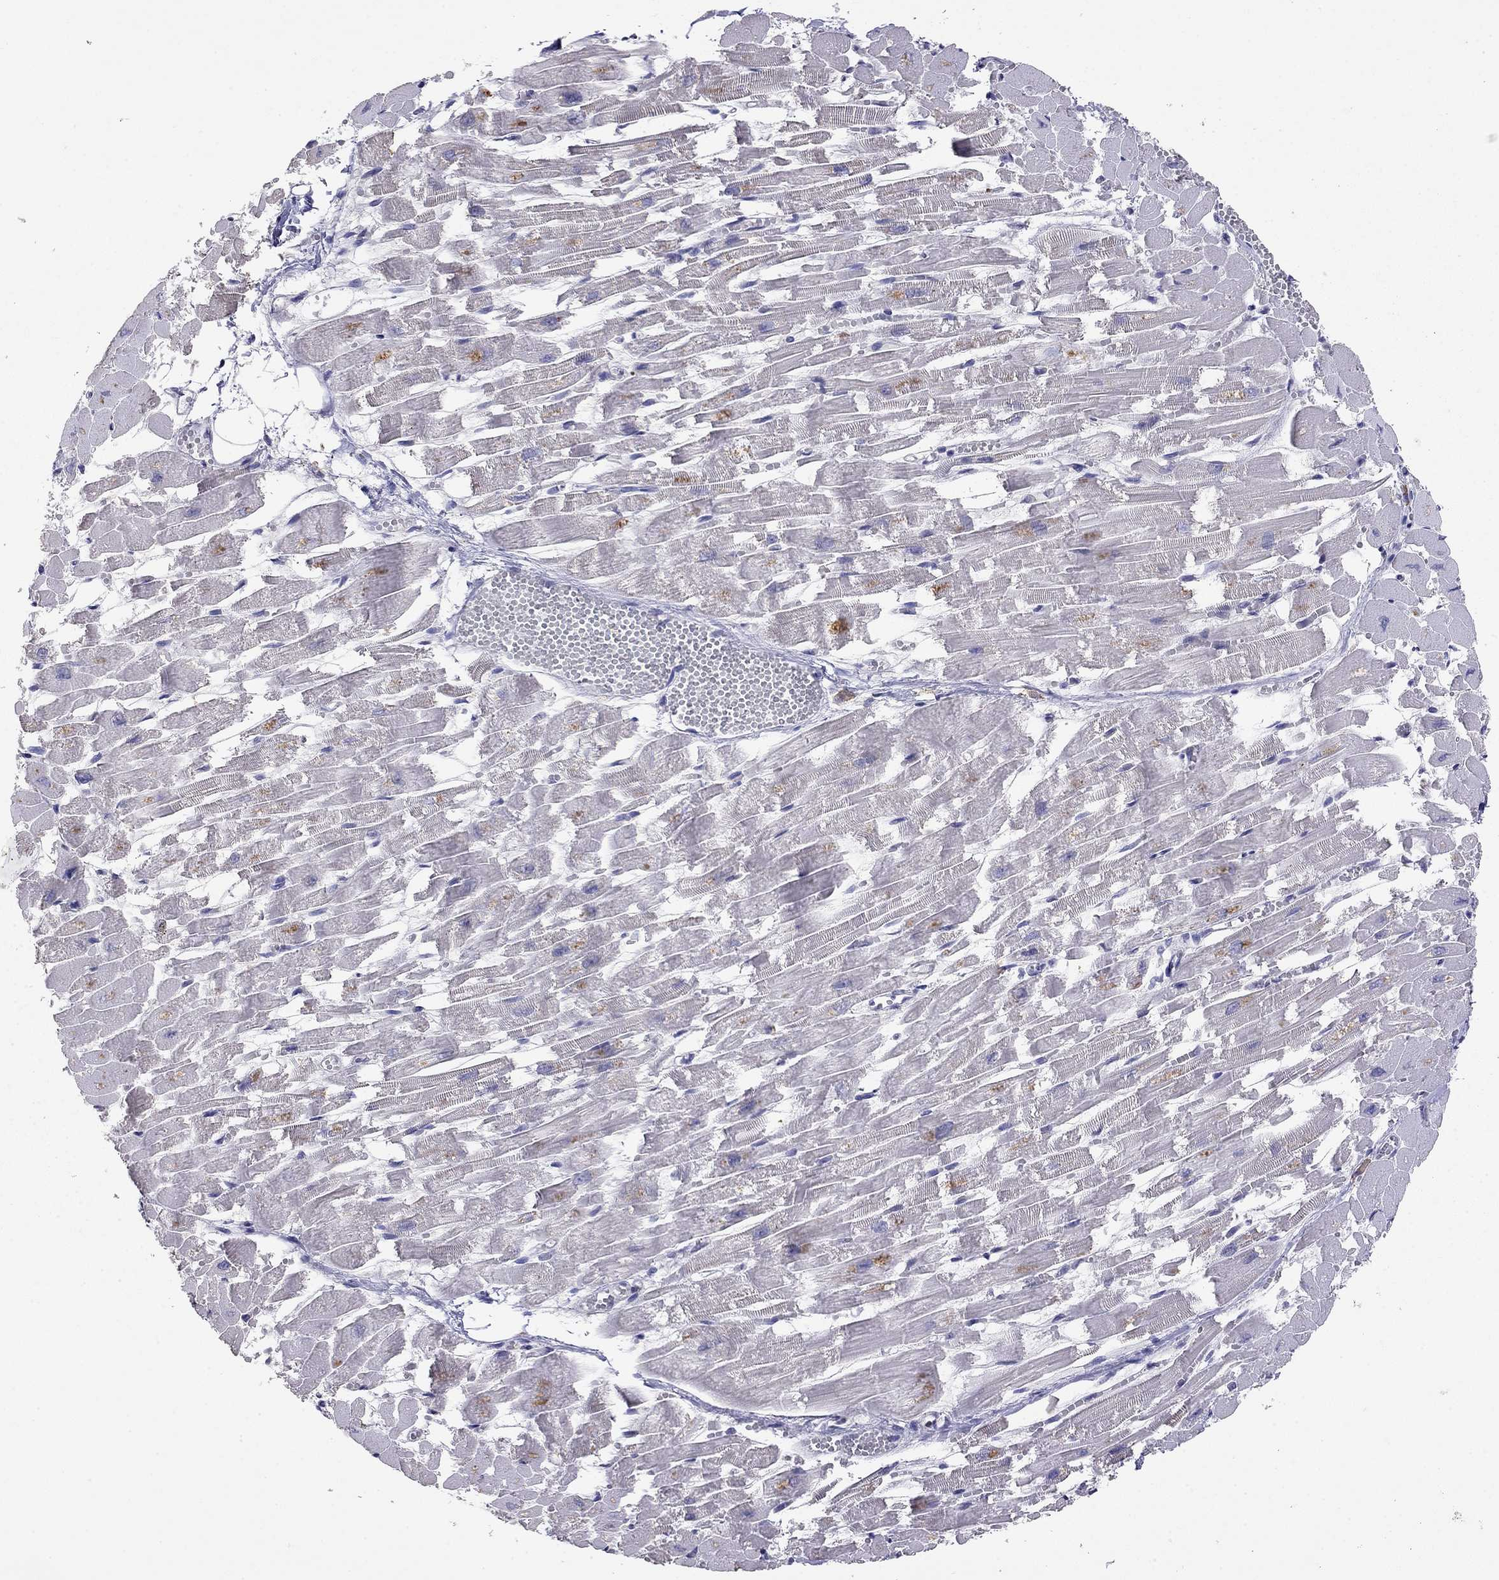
{"staining": {"intensity": "negative", "quantity": "none", "location": "none"}, "tissue": "heart muscle", "cell_type": "Cardiomyocytes", "image_type": "normal", "snomed": [{"axis": "morphology", "description": "Normal tissue, NOS"}, {"axis": "topography", "description": "Heart"}], "caption": "This is an immunohistochemistry photomicrograph of normal heart muscle. There is no expression in cardiomyocytes.", "gene": "WNK3", "patient": {"sex": "female", "age": 52}}